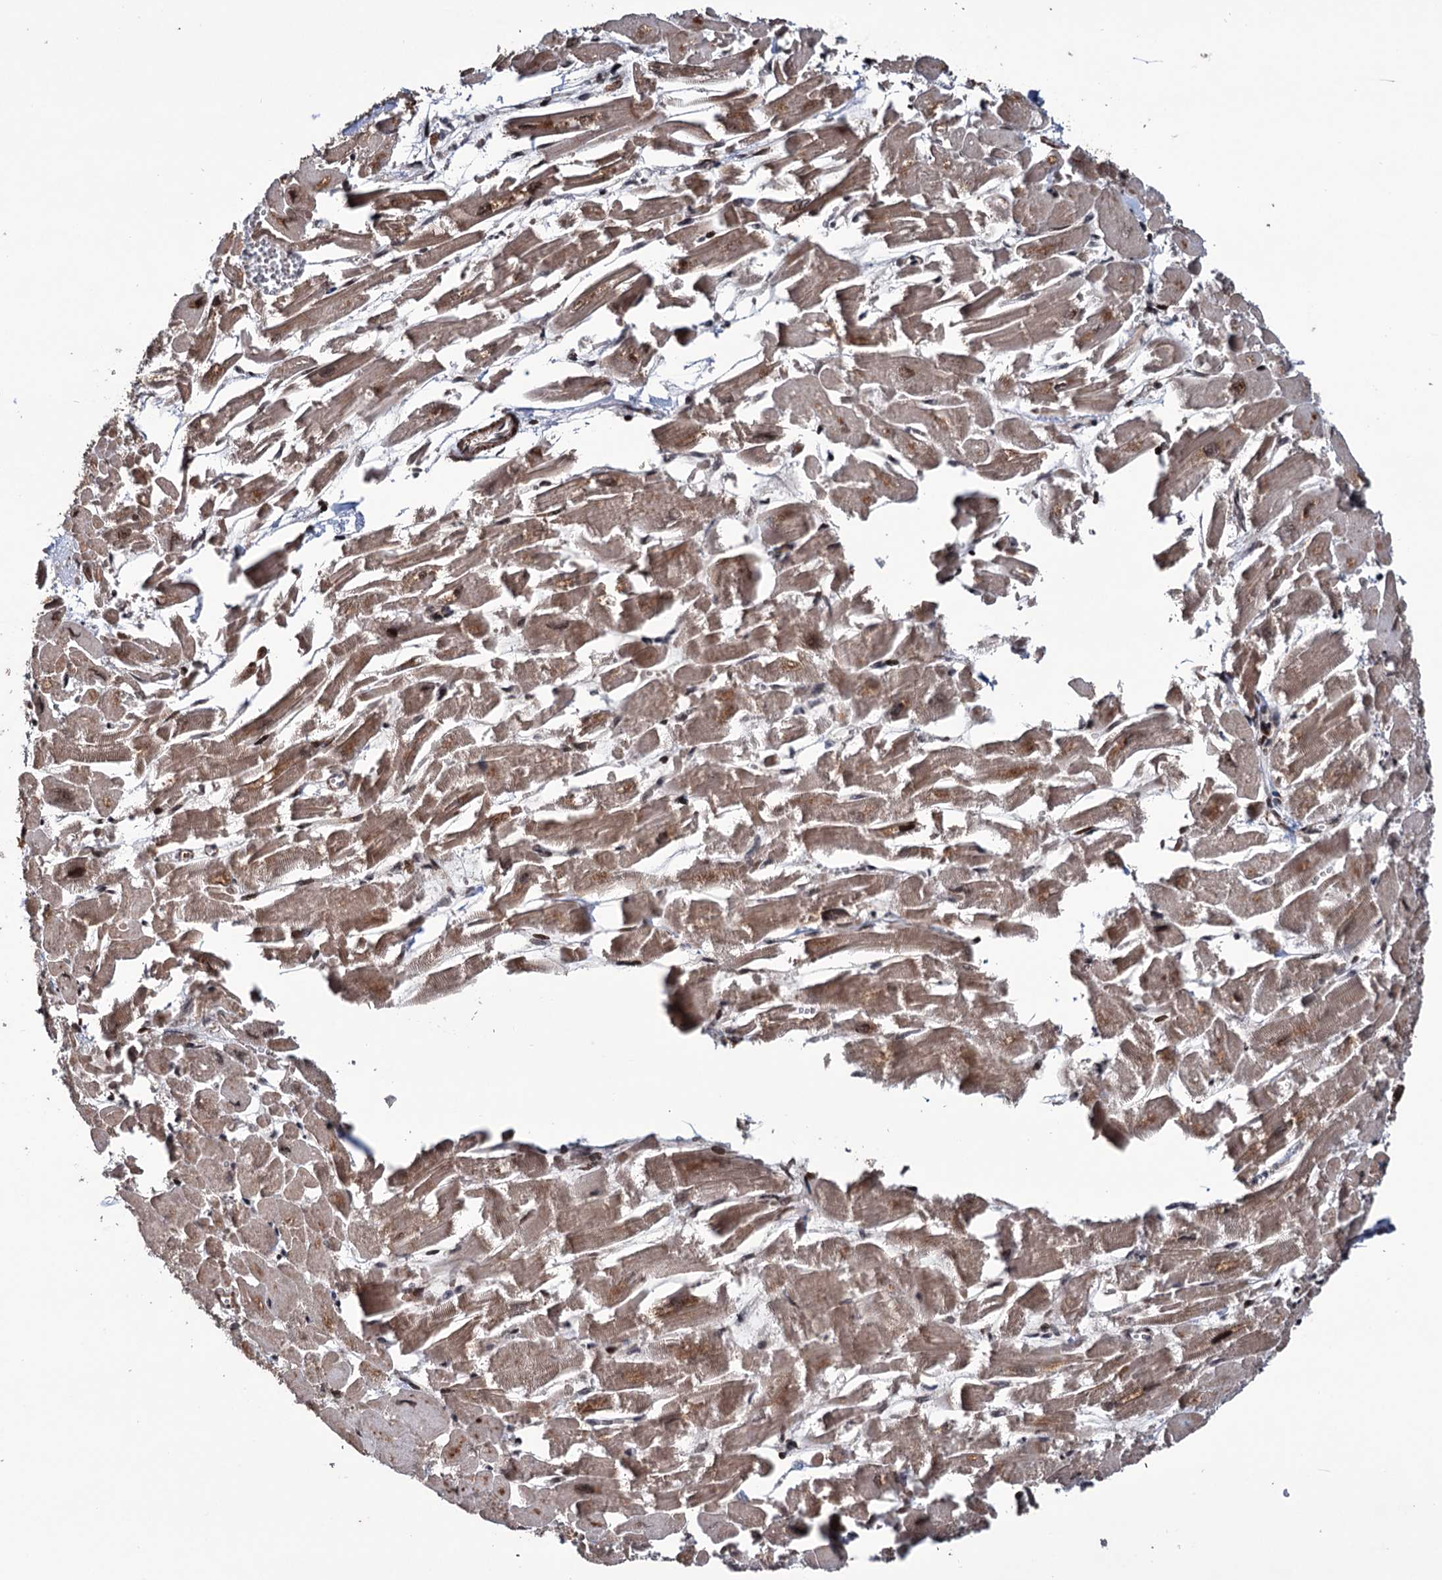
{"staining": {"intensity": "moderate", "quantity": ">75%", "location": "cytoplasmic/membranous"}, "tissue": "heart muscle", "cell_type": "Cardiomyocytes", "image_type": "normal", "snomed": [{"axis": "morphology", "description": "Normal tissue, NOS"}, {"axis": "topography", "description": "Heart"}], "caption": "Heart muscle was stained to show a protein in brown. There is medium levels of moderate cytoplasmic/membranous staining in approximately >75% of cardiomyocytes.", "gene": "EYA4", "patient": {"sex": "male", "age": 54}}